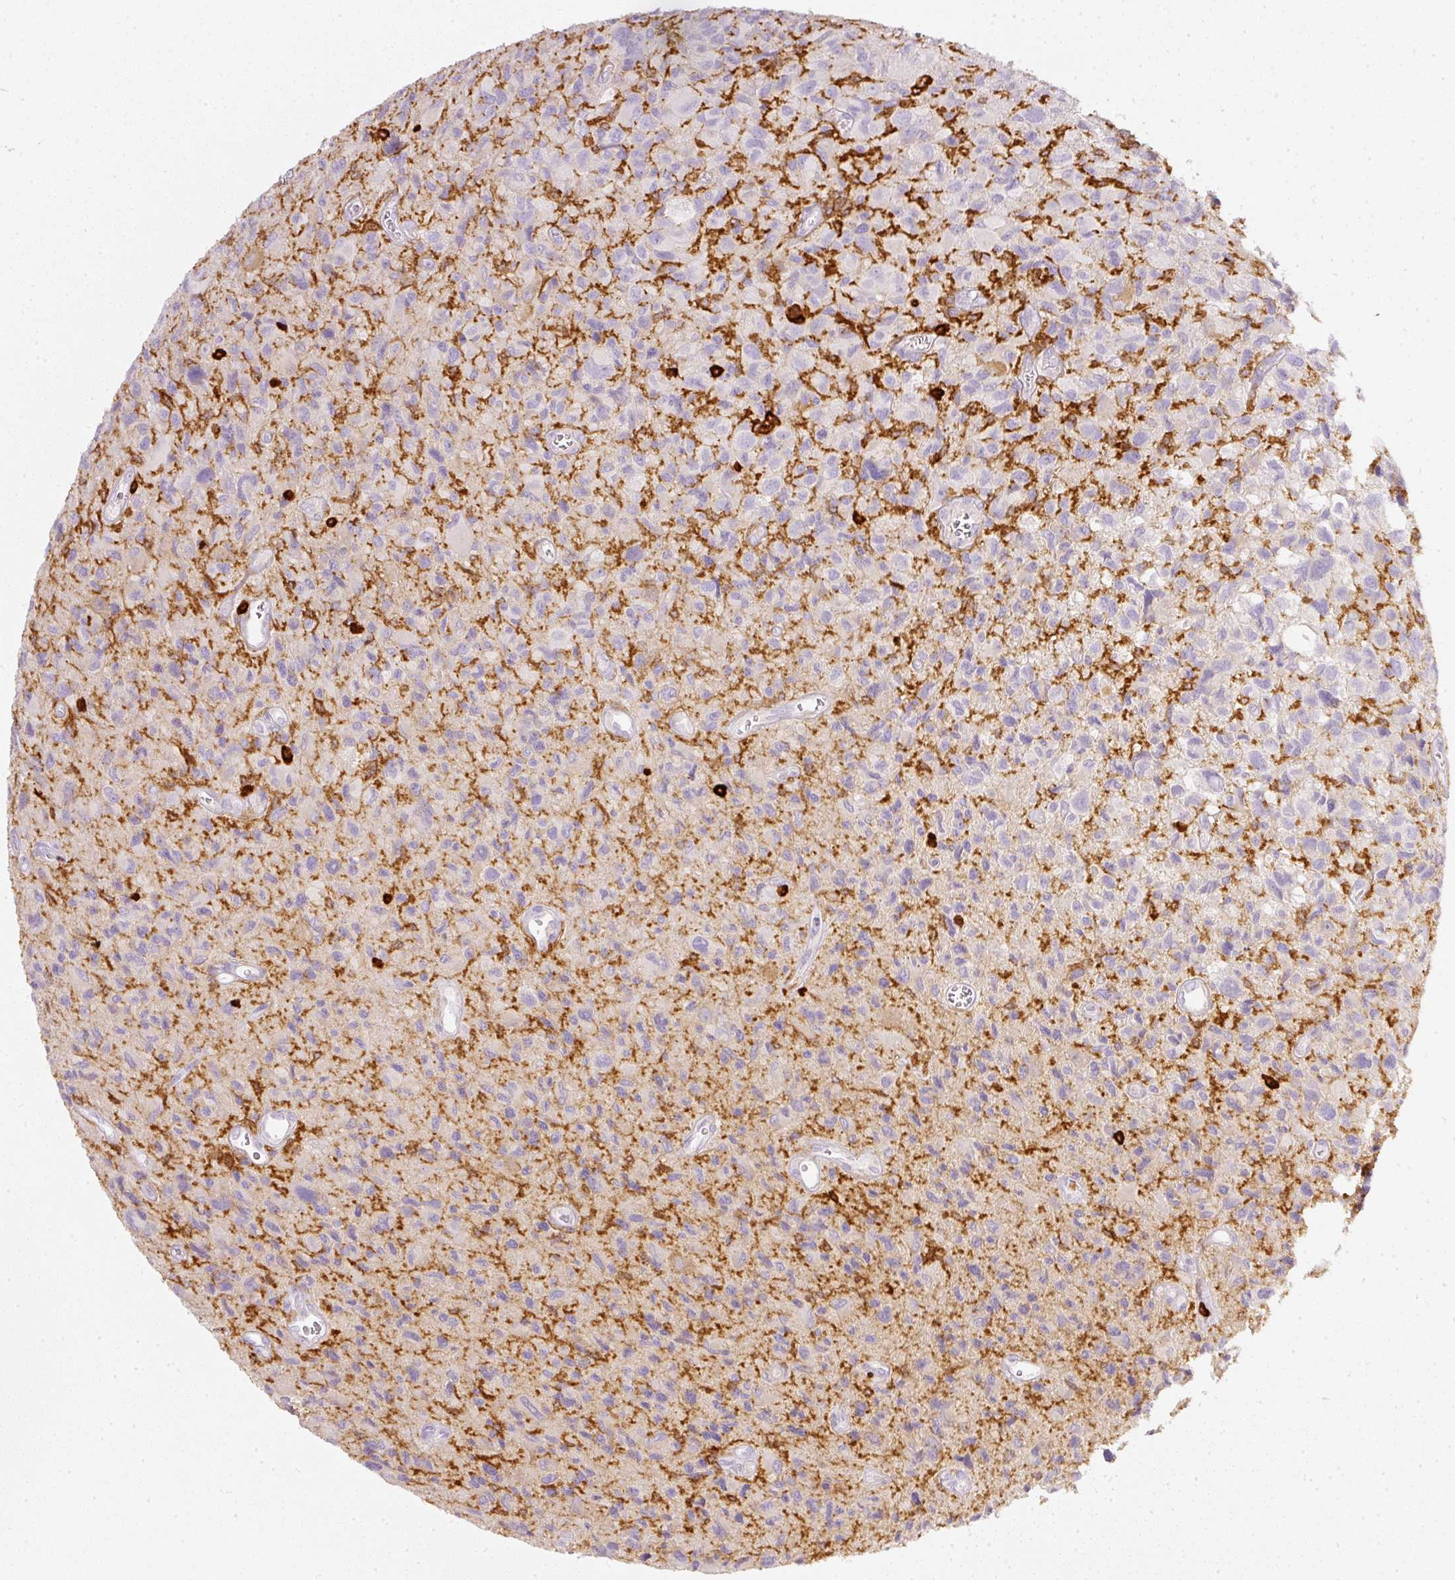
{"staining": {"intensity": "negative", "quantity": "none", "location": "none"}, "tissue": "glioma", "cell_type": "Tumor cells", "image_type": "cancer", "snomed": [{"axis": "morphology", "description": "Glioma, malignant, High grade"}, {"axis": "topography", "description": "Brain"}], "caption": "The histopathology image demonstrates no significant positivity in tumor cells of malignant glioma (high-grade).", "gene": "EVL", "patient": {"sex": "male", "age": 76}}